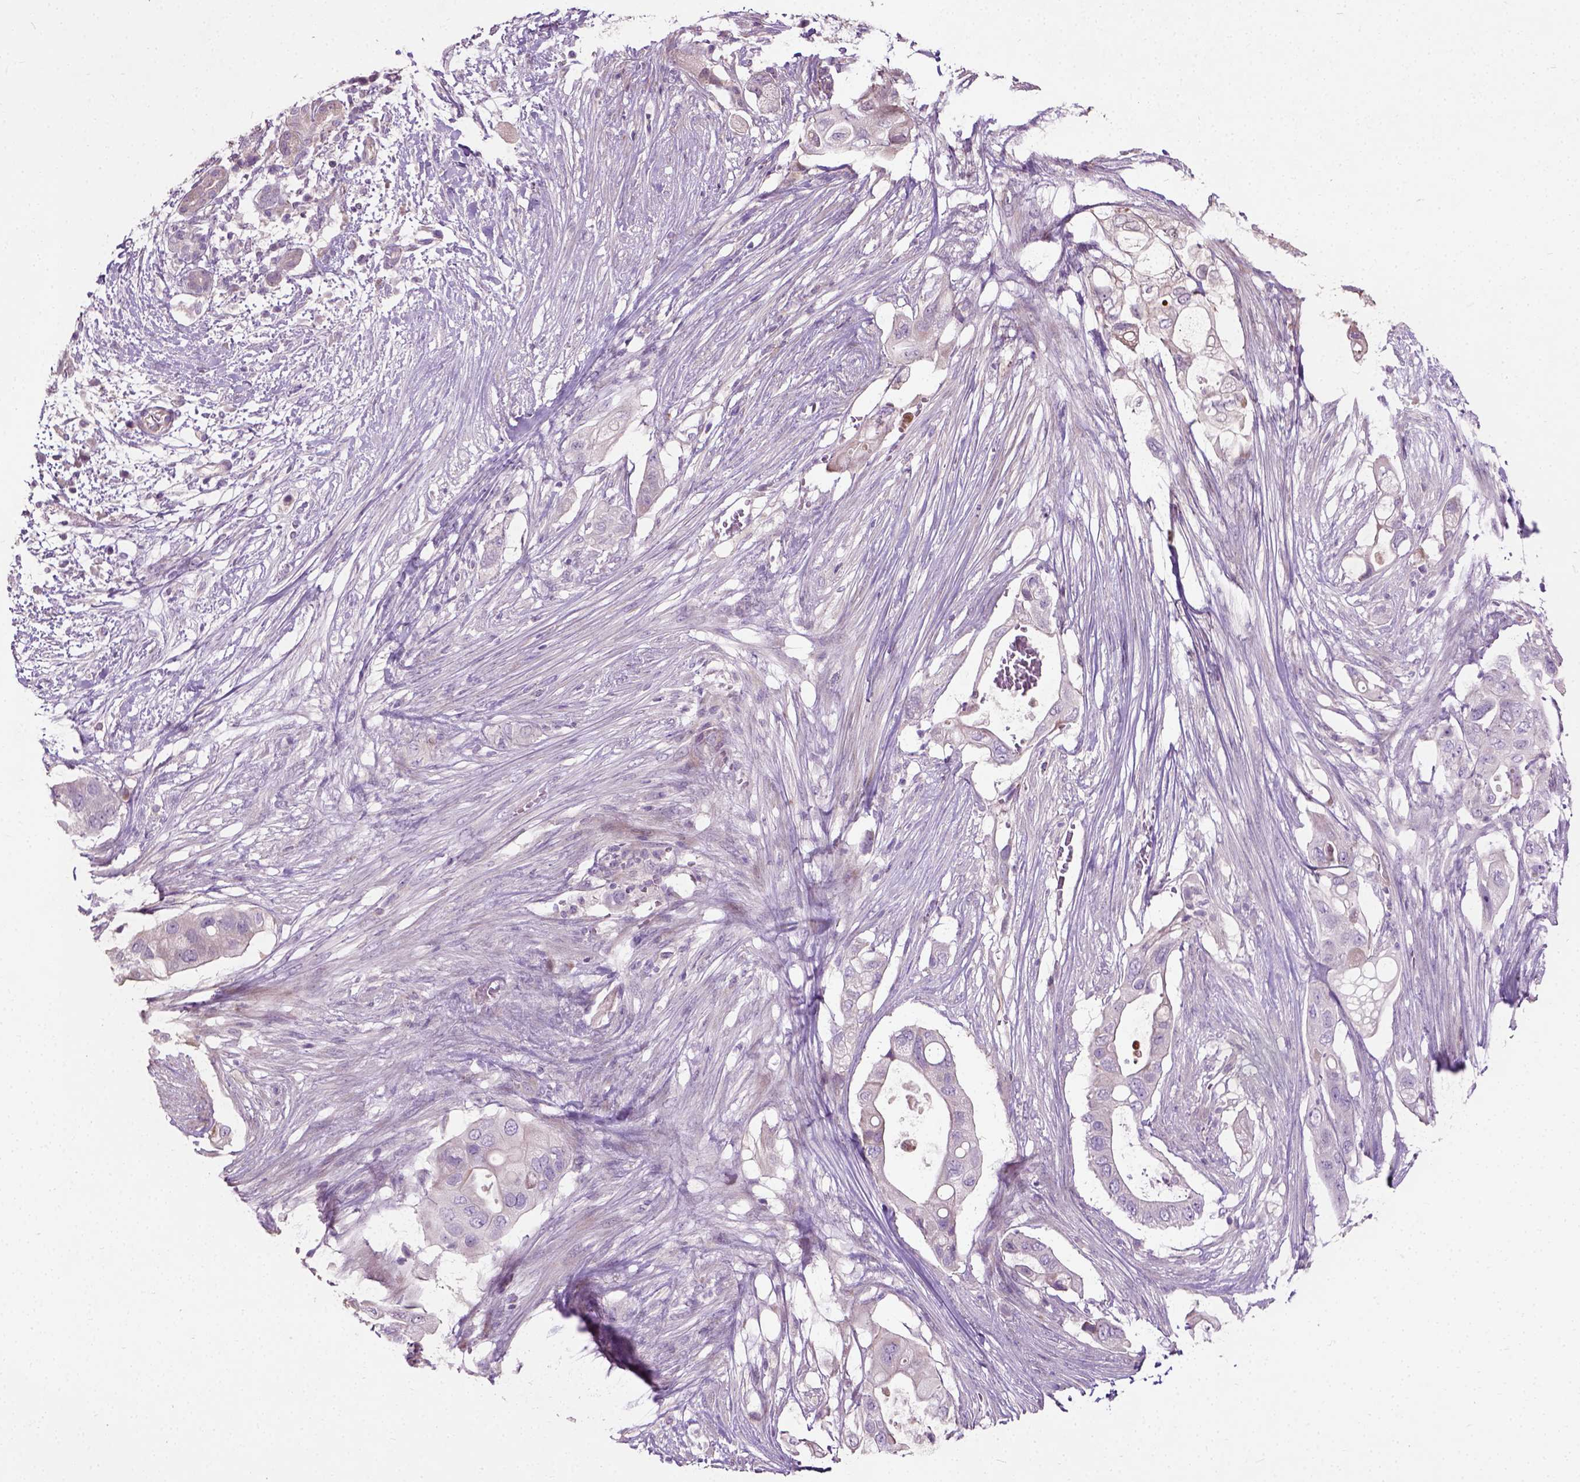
{"staining": {"intensity": "negative", "quantity": "none", "location": "none"}, "tissue": "pancreatic cancer", "cell_type": "Tumor cells", "image_type": "cancer", "snomed": [{"axis": "morphology", "description": "Adenocarcinoma, NOS"}, {"axis": "topography", "description": "Pancreas"}], "caption": "Immunohistochemistry photomicrograph of human pancreatic adenocarcinoma stained for a protein (brown), which shows no staining in tumor cells.", "gene": "PKP3", "patient": {"sex": "female", "age": 72}}